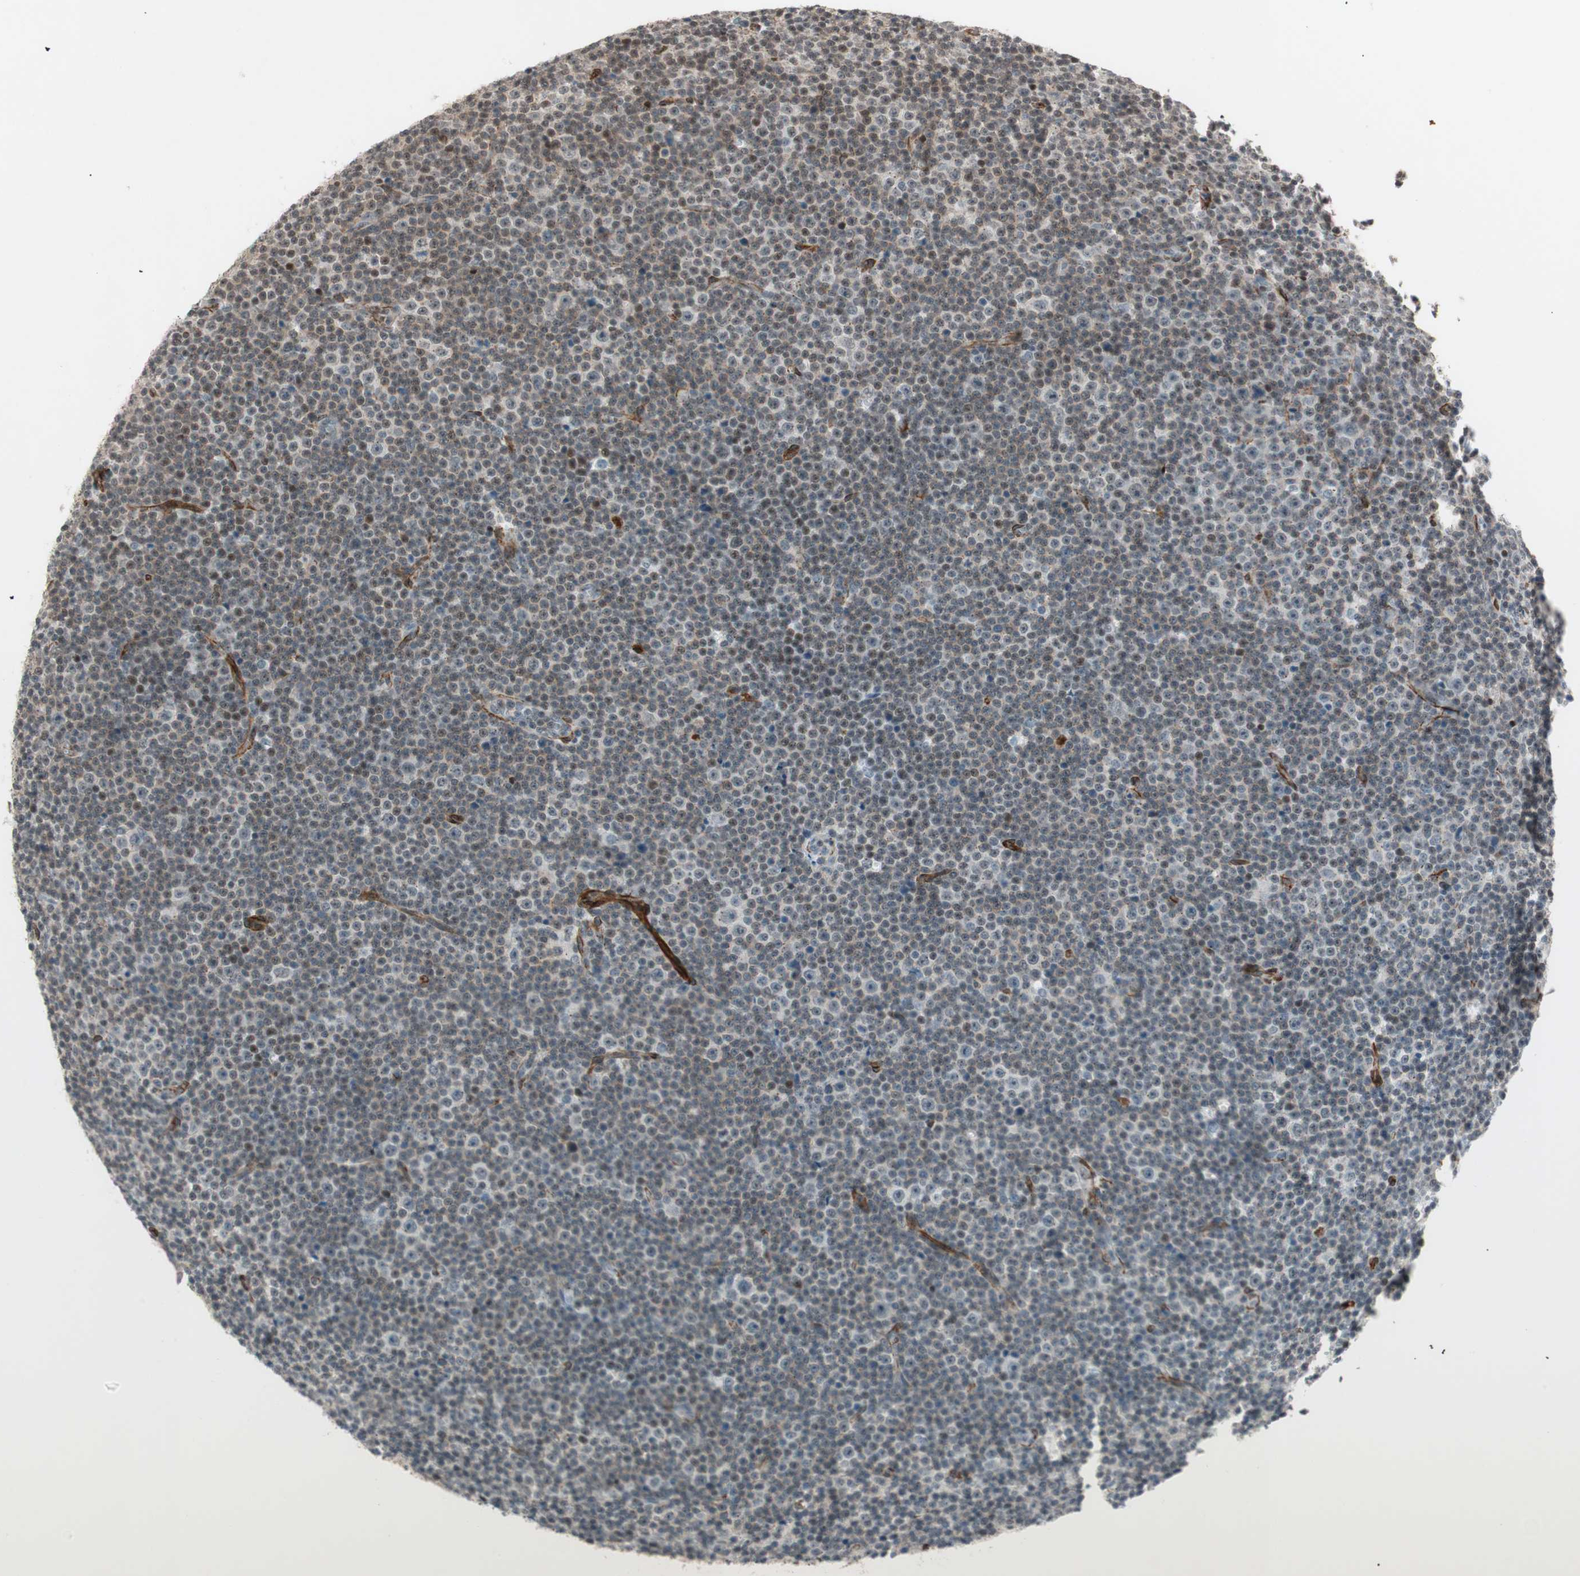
{"staining": {"intensity": "negative", "quantity": "none", "location": "none"}, "tissue": "lymphoma", "cell_type": "Tumor cells", "image_type": "cancer", "snomed": [{"axis": "morphology", "description": "Malignant lymphoma, non-Hodgkin's type, Low grade"}, {"axis": "topography", "description": "Lymph node"}], "caption": "This is an IHC photomicrograph of malignant lymphoma, non-Hodgkin's type (low-grade). There is no staining in tumor cells.", "gene": "CDK19", "patient": {"sex": "female", "age": 67}}